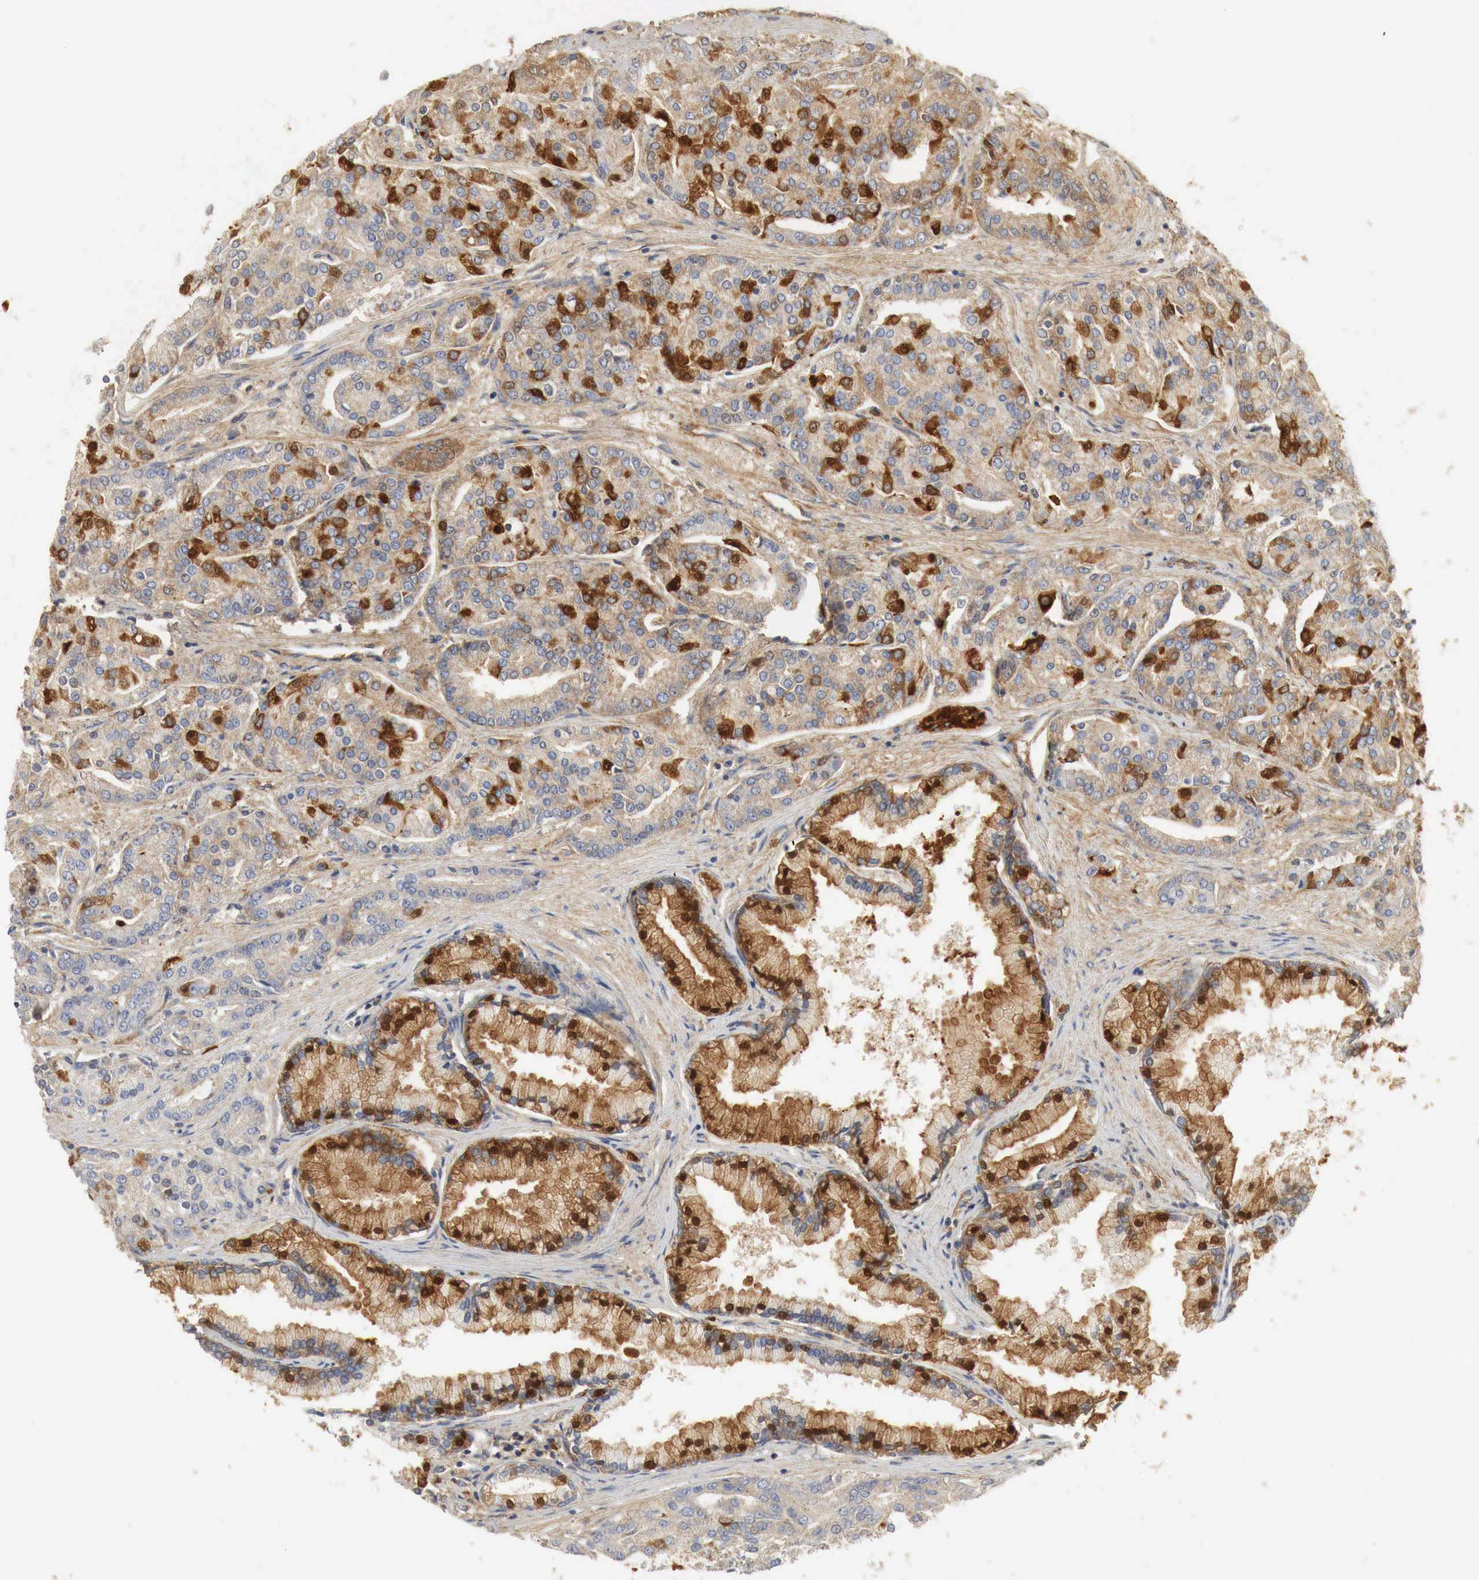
{"staining": {"intensity": "moderate", "quantity": "25%-75%", "location": "cytoplasmic/membranous"}, "tissue": "prostate cancer", "cell_type": "Tumor cells", "image_type": "cancer", "snomed": [{"axis": "morphology", "description": "Adenocarcinoma, High grade"}, {"axis": "topography", "description": "Prostate"}], "caption": "The image demonstrates immunohistochemical staining of prostate adenocarcinoma (high-grade). There is moderate cytoplasmic/membranous staining is appreciated in approximately 25%-75% of tumor cells. (Stains: DAB in brown, nuclei in blue, Microscopy: brightfield microscopy at high magnification).", "gene": "IGLC3", "patient": {"sex": "male", "age": 64}}